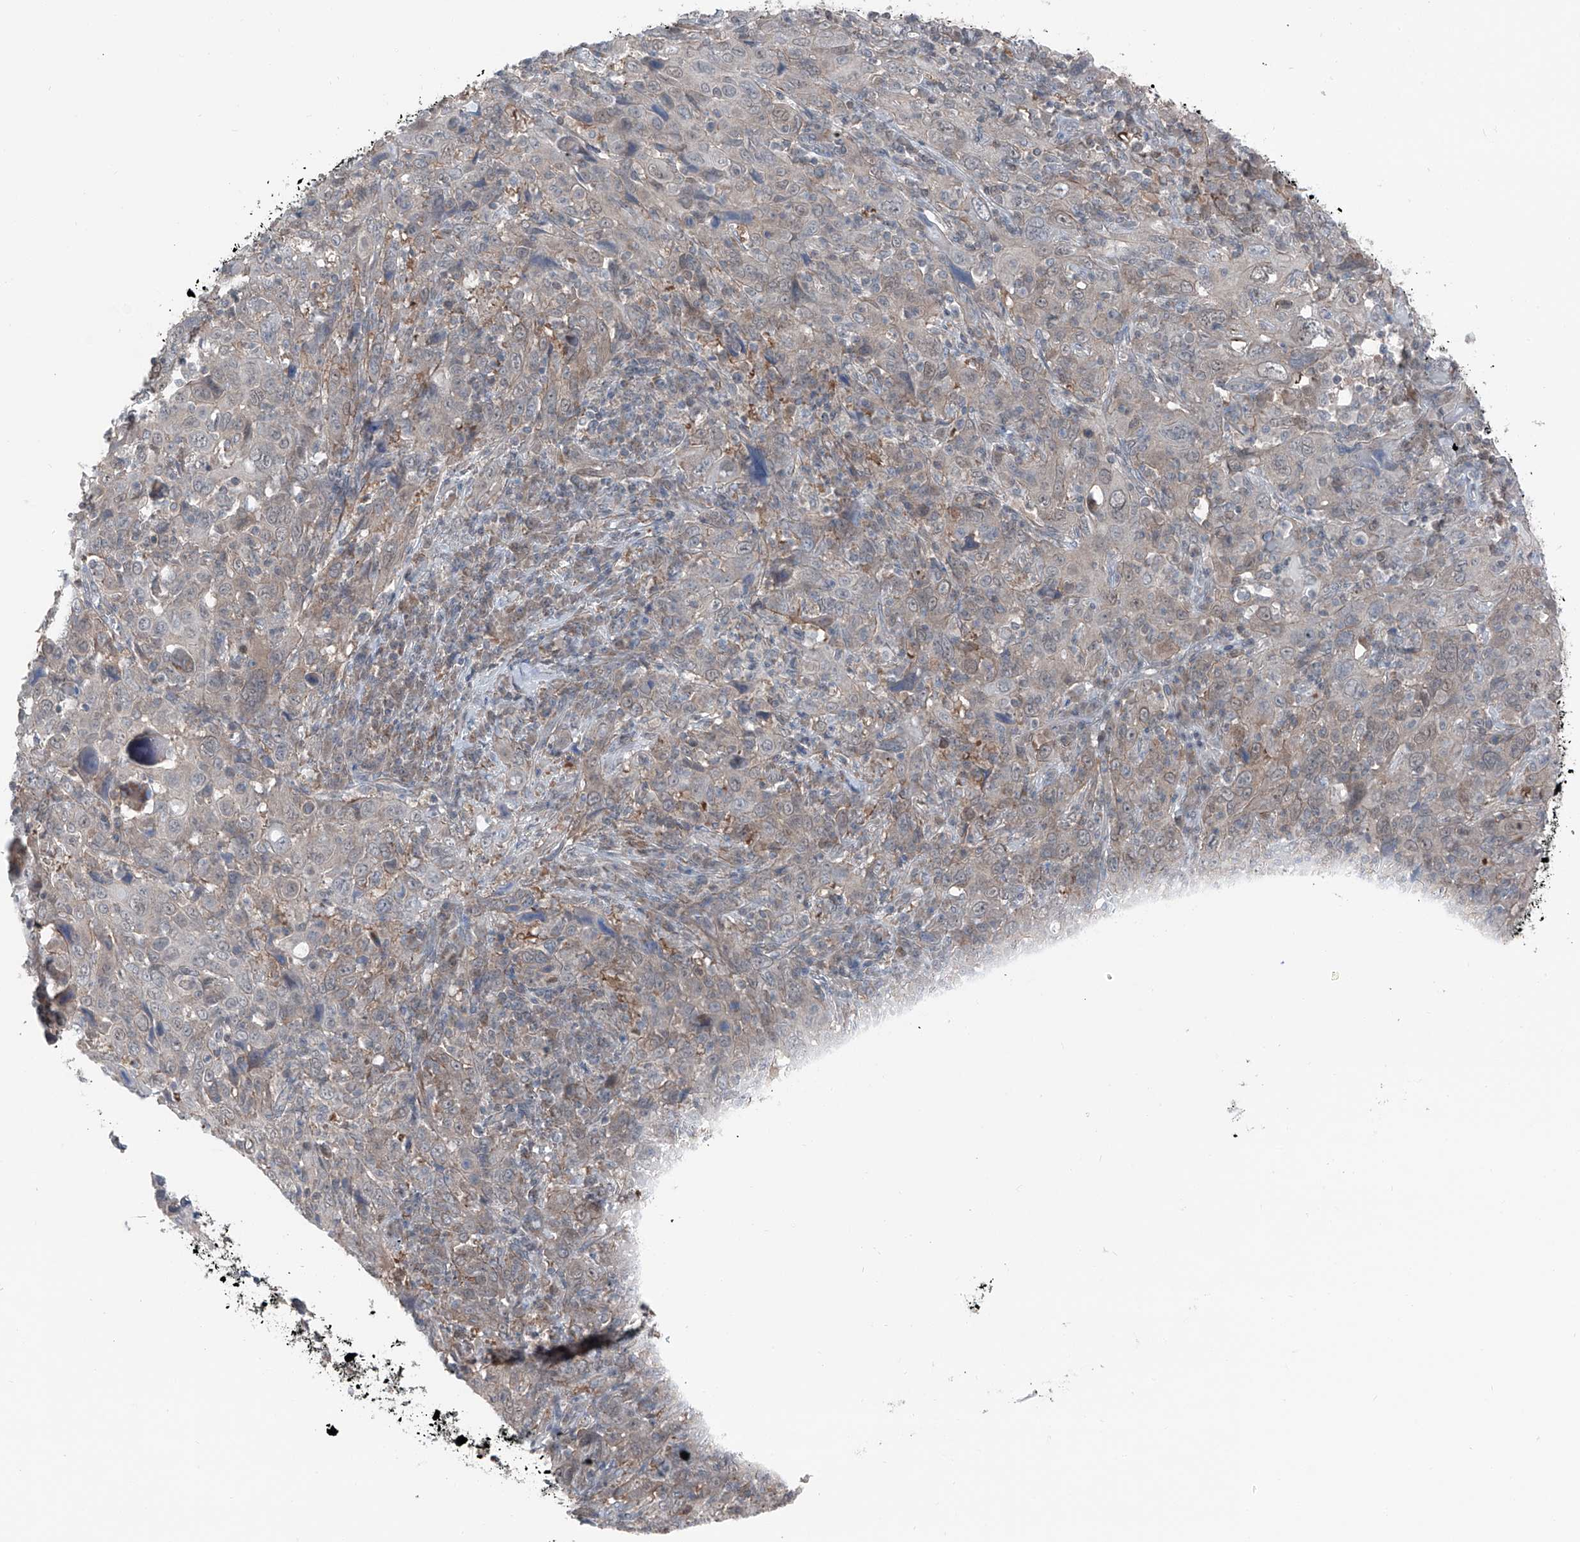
{"staining": {"intensity": "weak", "quantity": "25%-75%", "location": "cytoplasmic/membranous"}, "tissue": "cervical cancer", "cell_type": "Tumor cells", "image_type": "cancer", "snomed": [{"axis": "morphology", "description": "Squamous cell carcinoma, NOS"}, {"axis": "topography", "description": "Cervix"}], "caption": "This image displays immunohistochemistry (IHC) staining of human cervical cancer, with low weak cytoplasmic/membranous staining in about 25%-75% of tumor cells.", "gene": "HSPB11", "patient": {"sex": "female", "age": 46}}